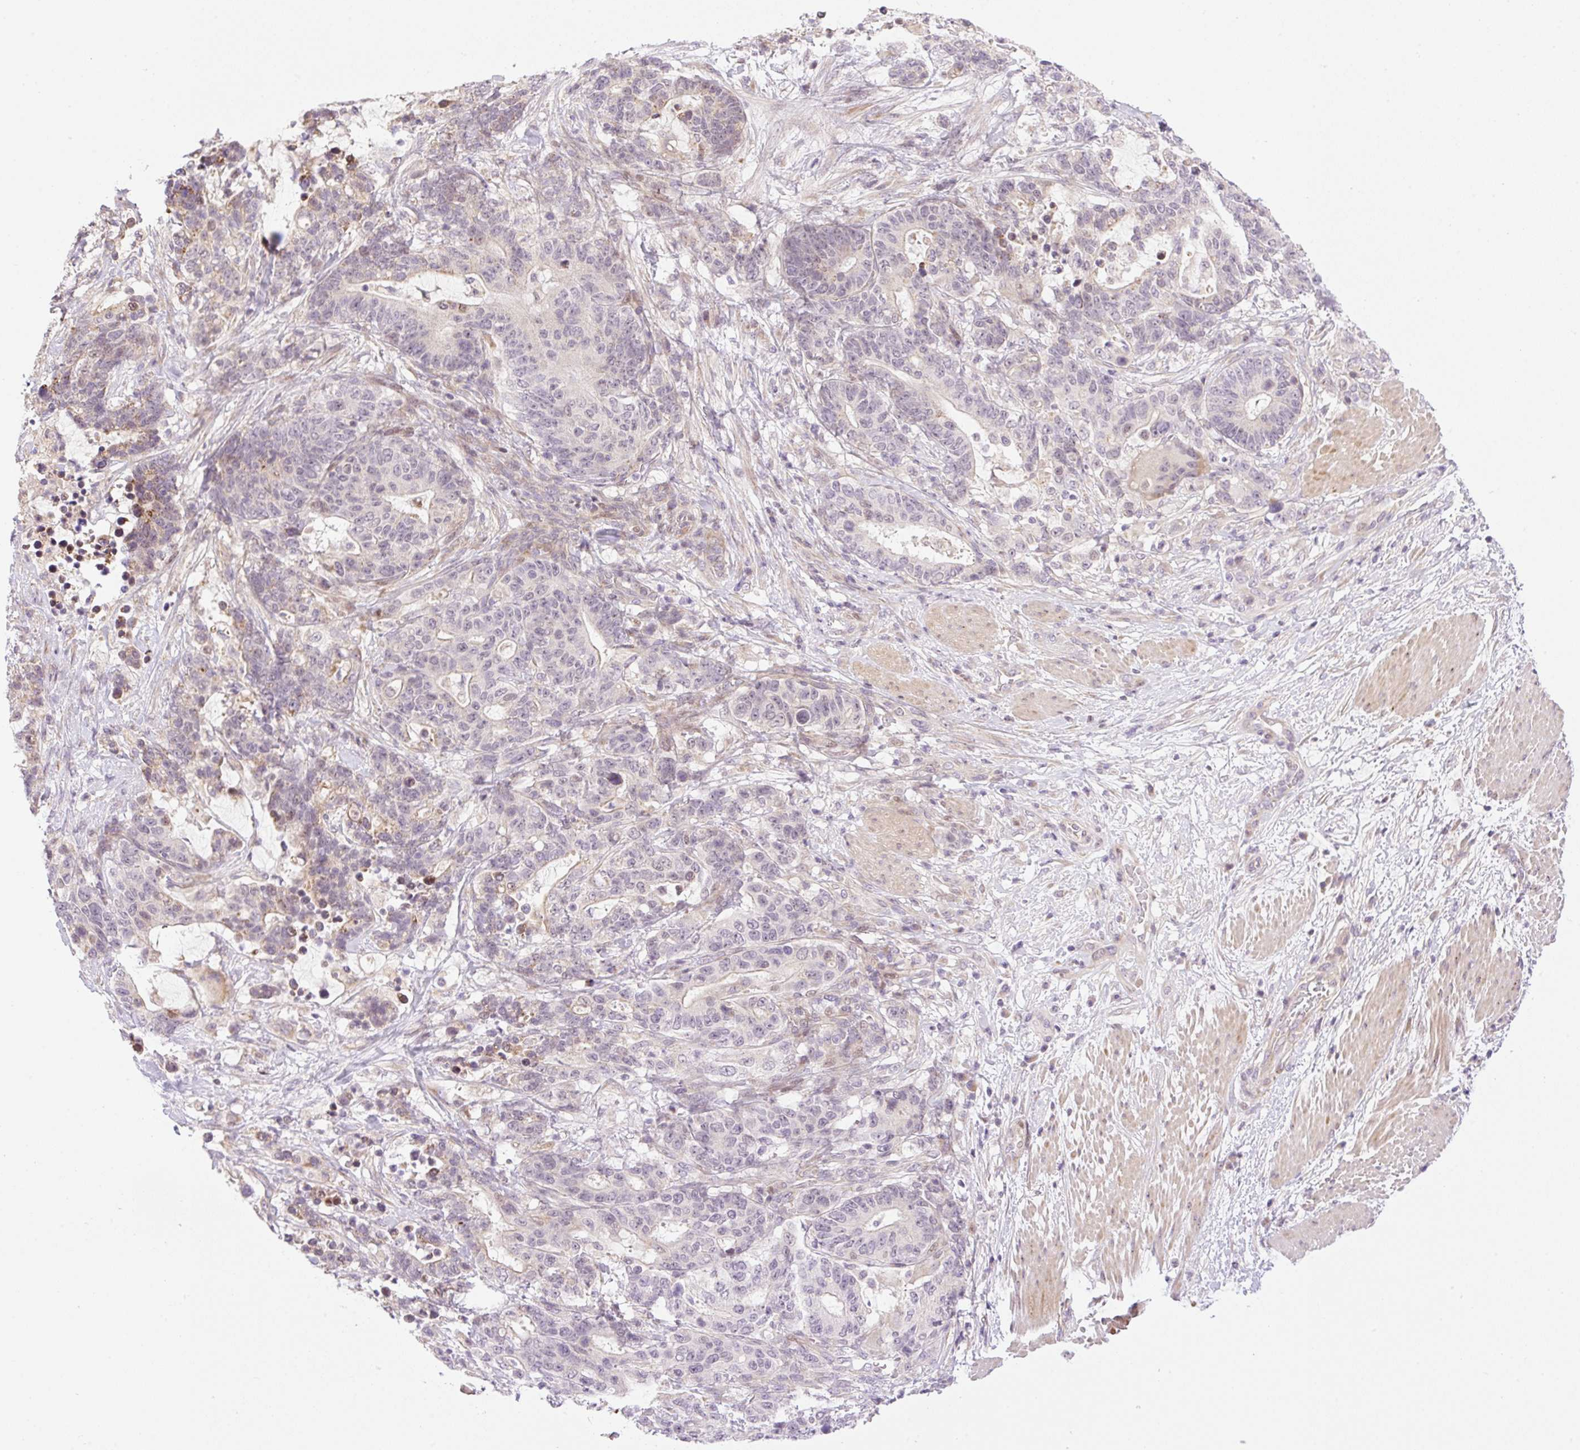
{"staining": {"intensity": "moderate", "quantity": "<25%", "location": "cytoplasmic/membranous"}, "tissue": "stomach cancer", "cell_type": "Tumor cells", "image_type": "cancer", "snomed": [{"axis": "morphology", "description": "Normal tissue, NOS"}, {"axis": "morphology", "description": "Adenocarcinoma, NOS"}, {"axis": "topography", "description": "Stomach"}], "caption": "The immunohistochemical stain highlights moderate cytoplasmic/membranous expression in tumor cells of stomach cancer tissue.", "gene": "ZNF394", "patient": {"sex": "female", "age": 64}}